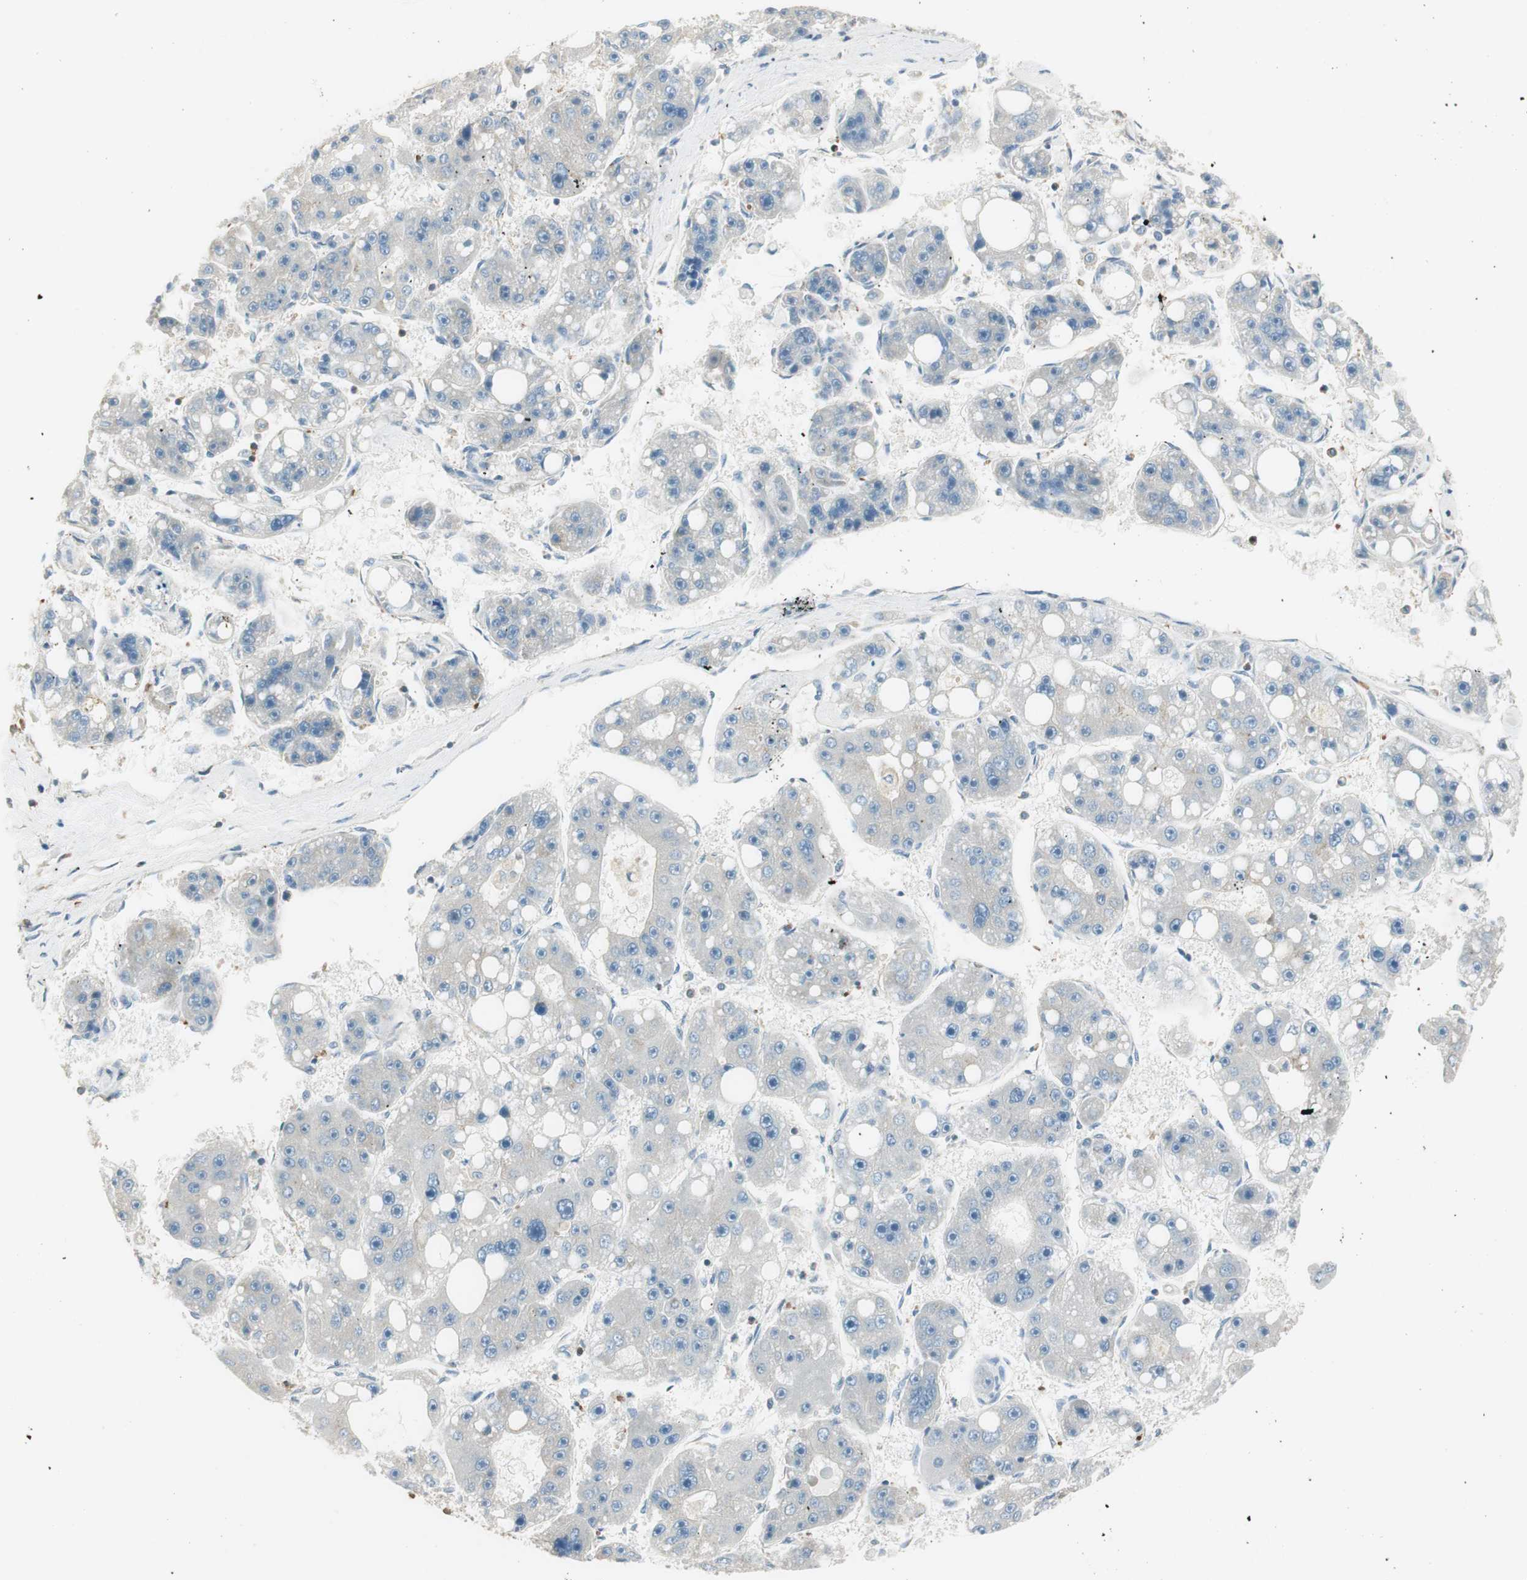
{"staining": {"intensity": "negative", "quantity": "none", "location": "none"}, "tissue": "liver cancer", "cell_type": "Tumor cells", "image_type": "cancer", "snomed": [{"axis": "morphology", "description": "Carcinoma, Hepatocellular, NOS"}, {"axis": "topography", "description": "Liver"}], "caption": "Tumor cells are negative for protein expression in human hepatocellular carcinoma (liver).", "gene": "PI4K2B", "patient": {"sex": "female", "age": 61}}